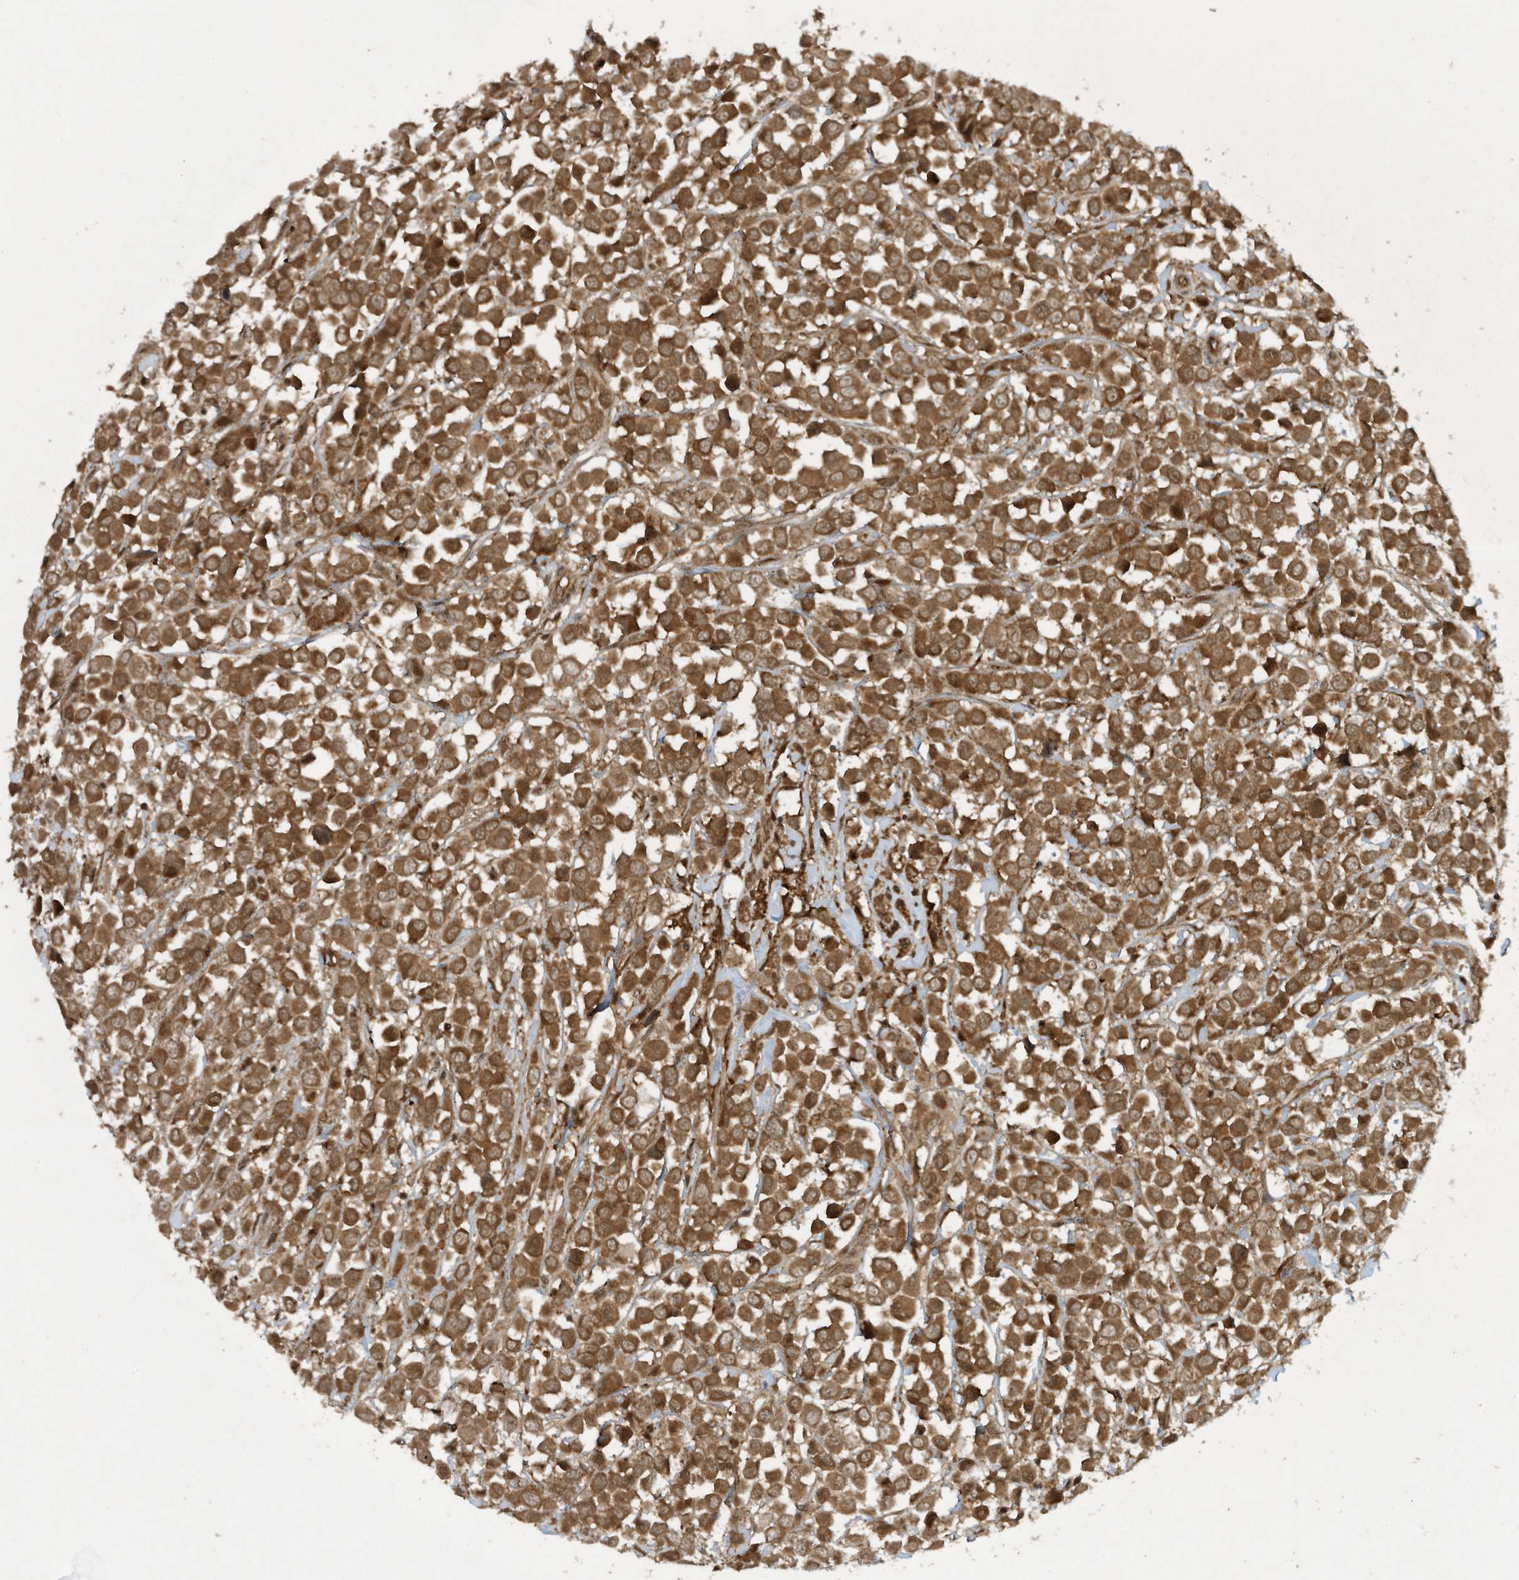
{"staining": {"intensity": "moderate", "quantity": ">75%", "location": "cytoplasmic/membranous"}, "tissue": "breast cancer", "cell_type": "Tumor cells", "image_type": "cancer", "snomed": [{"axis": "morphology", "description": "Duct carcinoma"}, {"axis": "topography", "description": "Breast"}], "caption": "A medium amount of moderate cytoplasmic/membranous staining is seen in about >75% of tumor cells in breast cancer tissue. Using DAB (brown) and hematoxylin (blue) stains, captured at high magnification using brightfield microscopy.", "gene": "CERT1", "patient": {"sex": "female", "age": 61}}